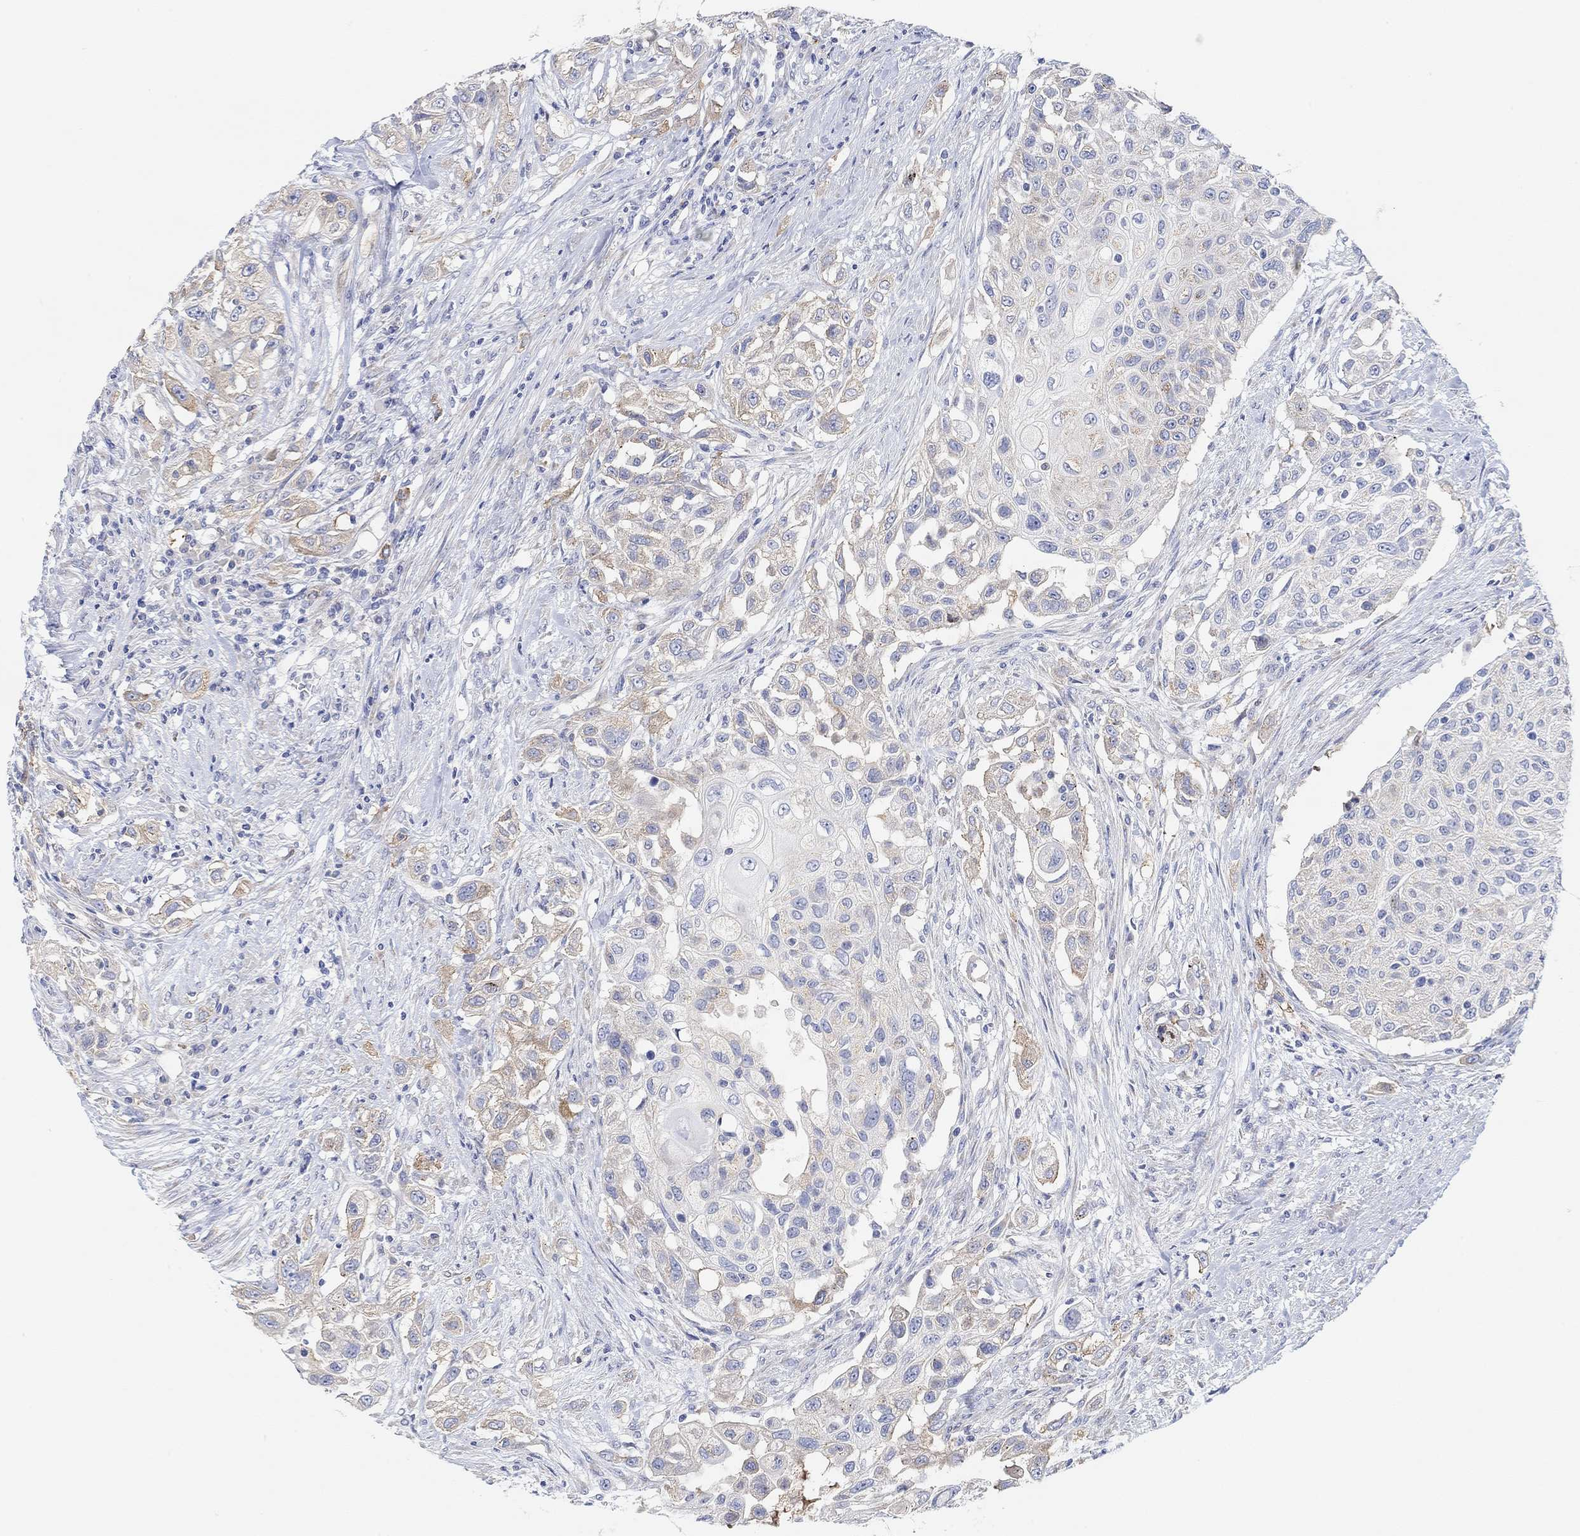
{"staining": {"intensity": "weak", "quantity": "25%-75%", "location": "cytoplasmic/membranous"}, "tissue": "urothelial cancer", "cell_type": "Tumor cells", "image_type": "cancer", "snomed": [{"axis": "morphology", "description": "Urothelial carcinoma, High grade"}, {"axis": "topography", "description": "Urinary bladder"}], "caption": "Human urothelial cancer stained with a protein marker displays weak staining in tumor cells.", "gene": "RGS1", "patient": {"sex": "female", "age": 56}}